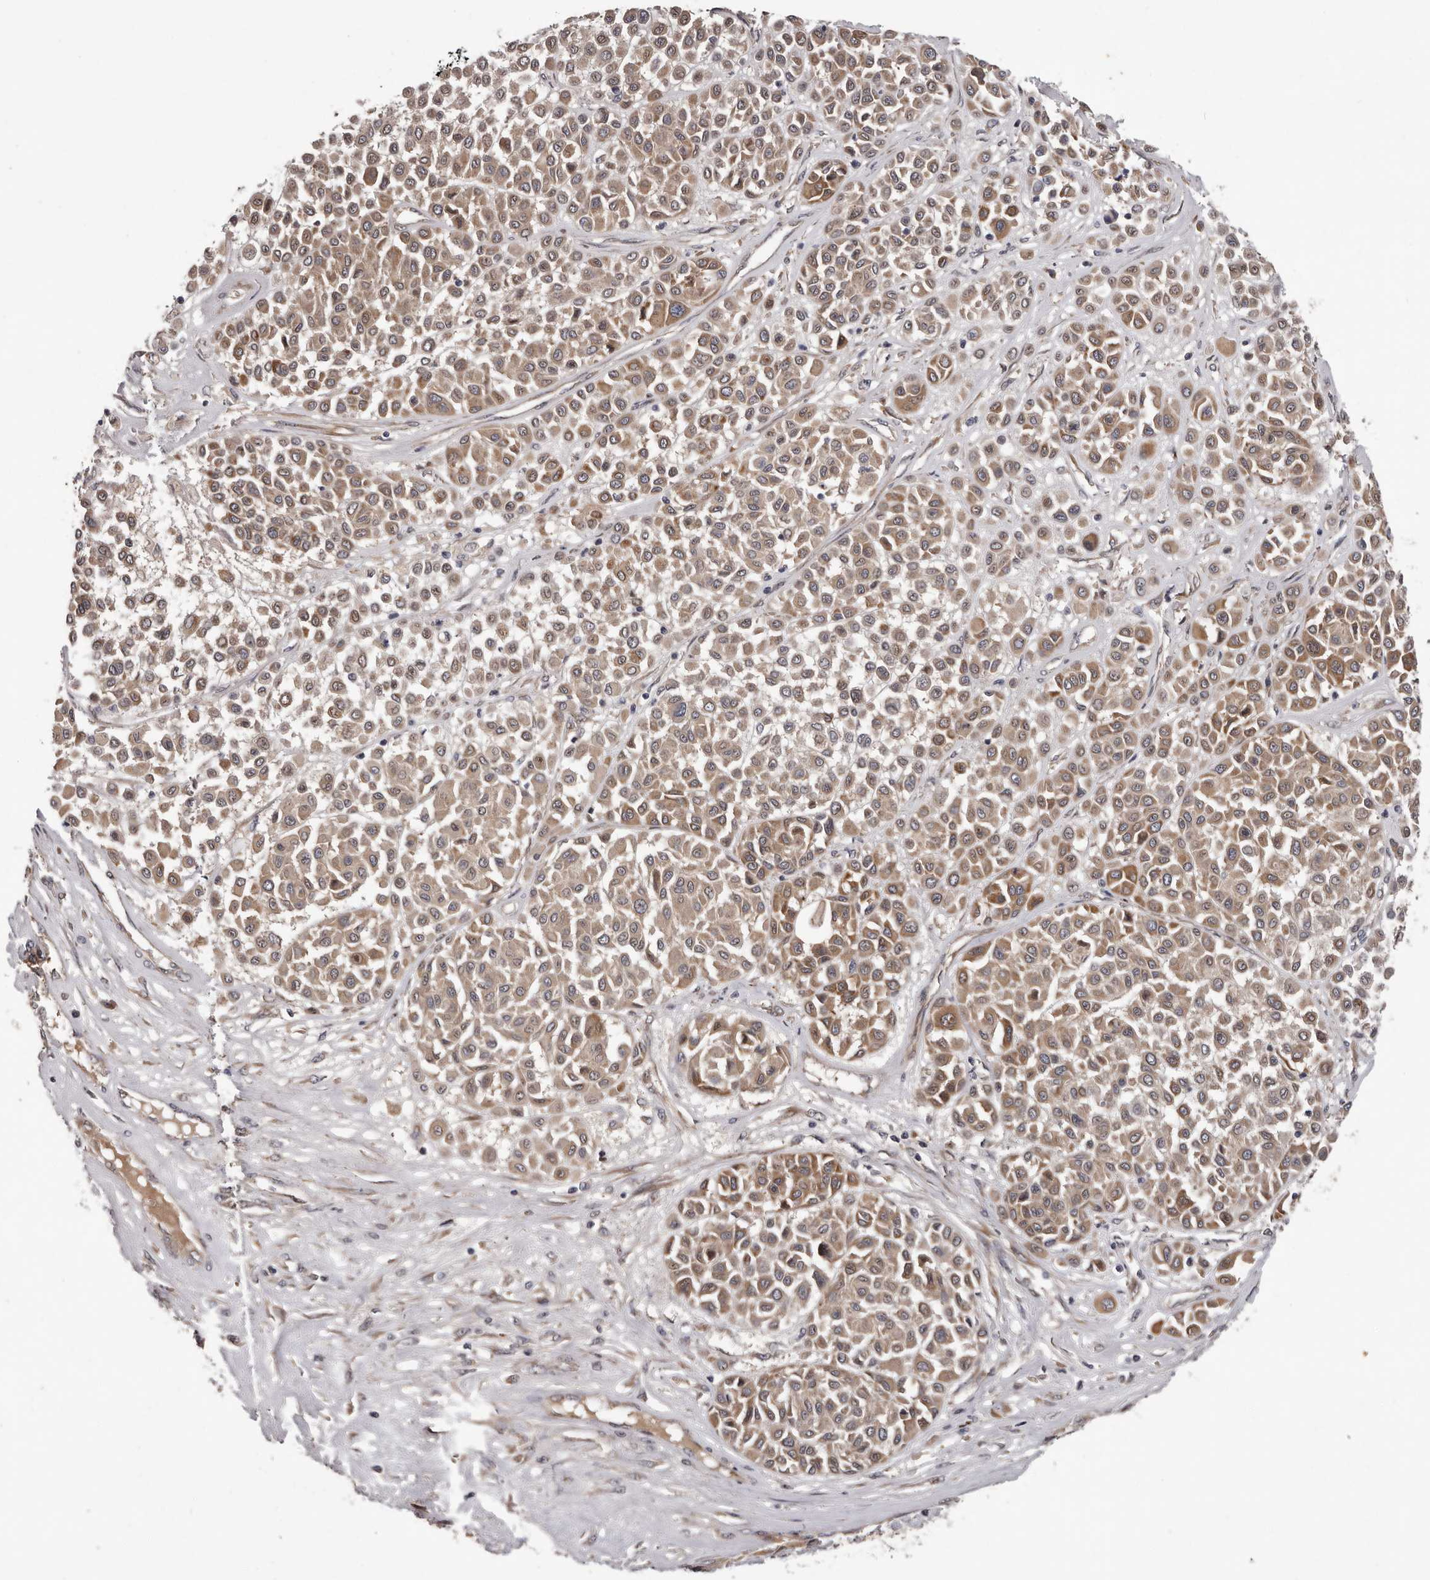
{"staining": {"intensity": "moderate", "quantity": ">75%", "location": "cytoplasmic/membranous"}, "tissue": "melanoma", "cell_type": "Tumor cells", "image_type": "cancer", "snomed": [{"axis": "morphology", "description": "Malignant melanoma, Metastatic site"}, {"axis": "topography", "description": "Soft tissue"}], "caption": "A high-resolution photomicrograph shows immunohistochemistry (IHC) staining of melanoma, which displays moderate cytoplasmic/membranous staining in approximately >75% of tumor cells. (IHC, brightfield microscopy, high magnification).", "gene": "PRKD1", "patient": {"sex": "male", "age": 41}}